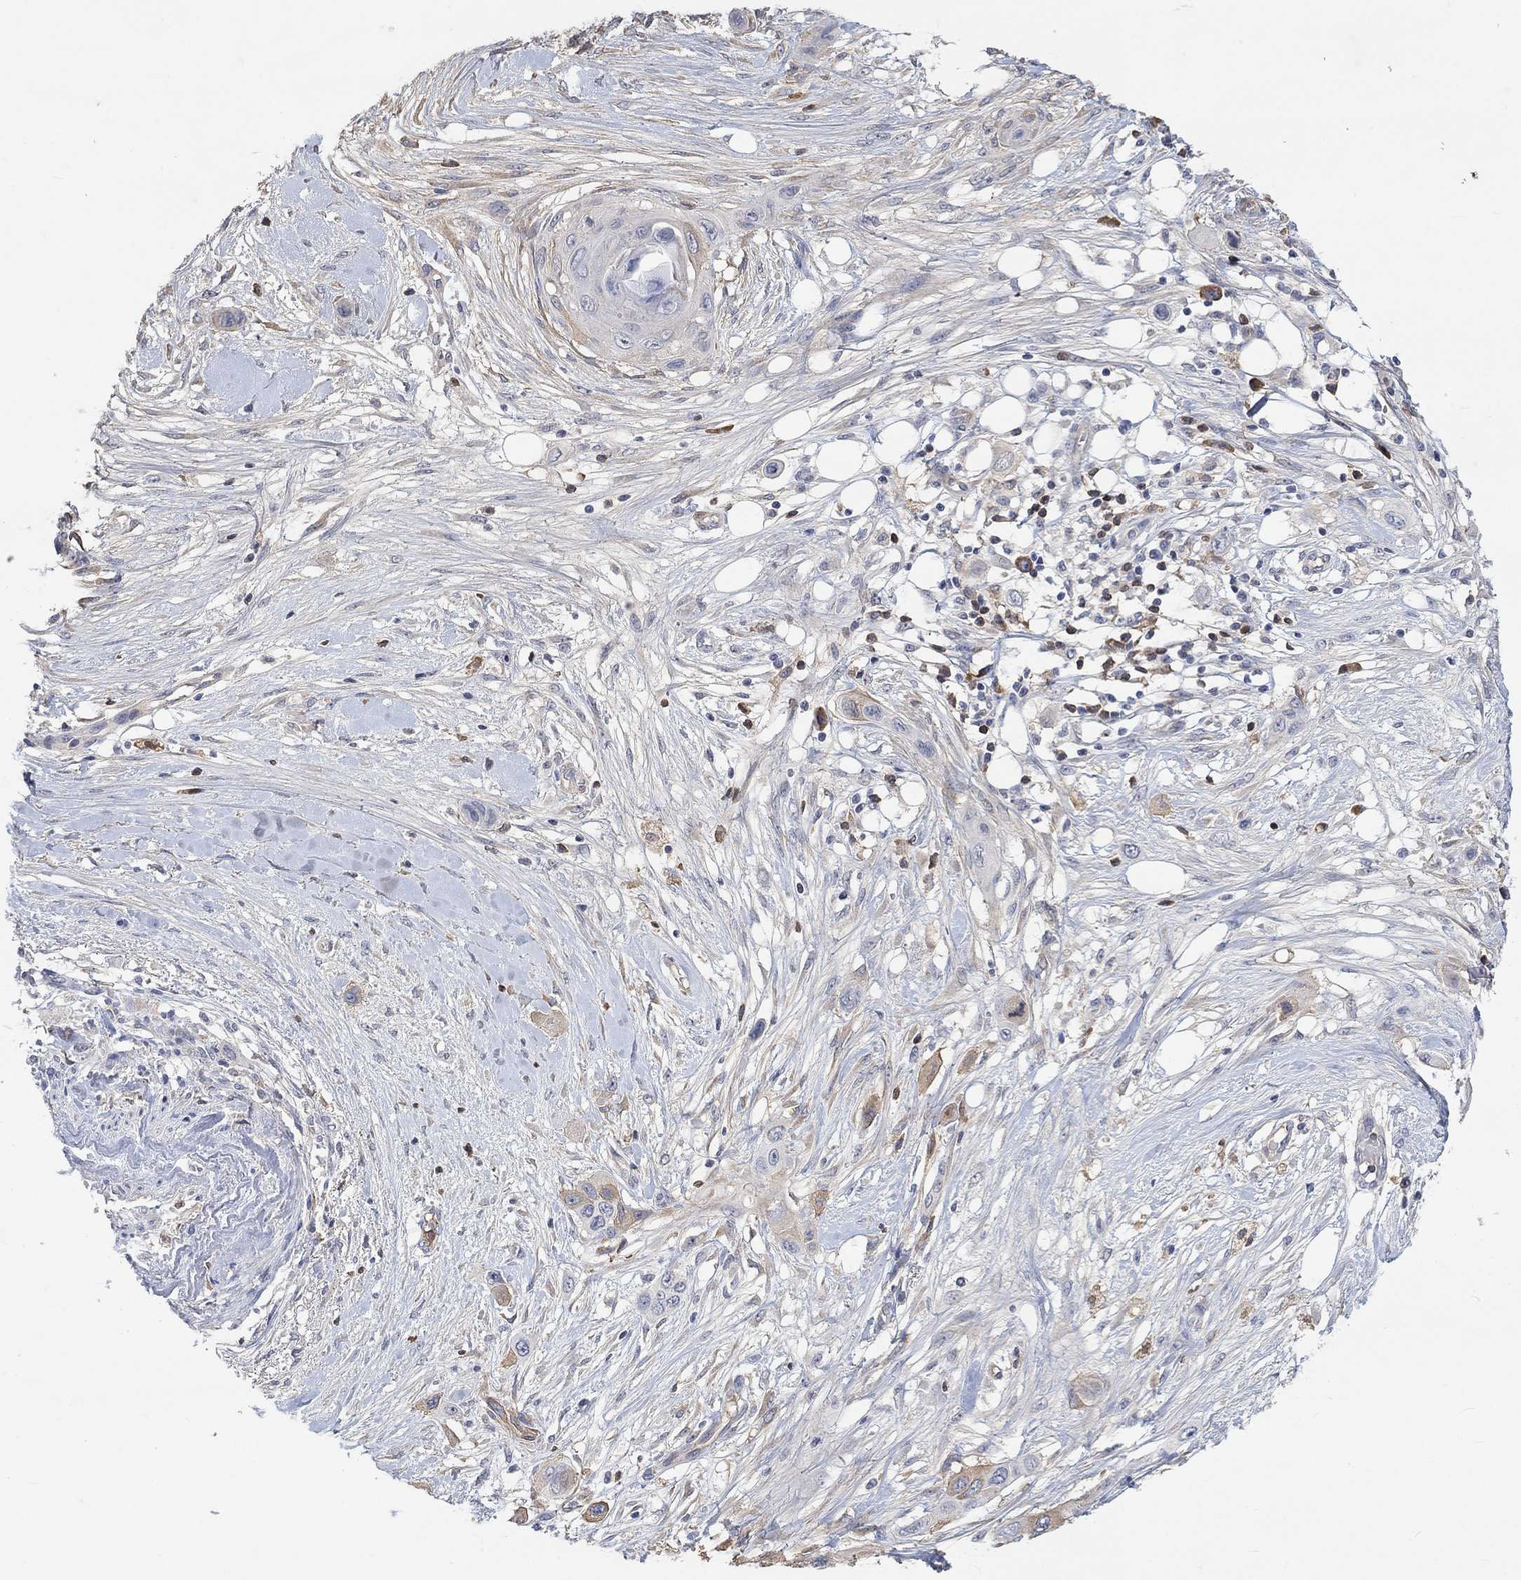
{"staining": {"intensity": "moderate", "quantity": "<25%", "location": "cytoplasmic/membranous"}, "tissue": "skin cancer", "cell_type": "Tumor cells", "image_type": "cancer", "snomed": [{"axis": "morphology", "description": "Squamous cell carcinoma, NOS"}, {"axis": "topography", "description": "Skin"}], "caption": "Immunohistochemistry image of neoplastic tissue: human skin cancer stained using immunohistochemistry (IHC) displays low levels of moderate protein expression localized specifically in the cytoplasmic/membranous of tumor cells, appearing as a cytoplasmic/membranous brown color.", "gene": "MSTN", "patient": {"sex": "male", "age": 79}}